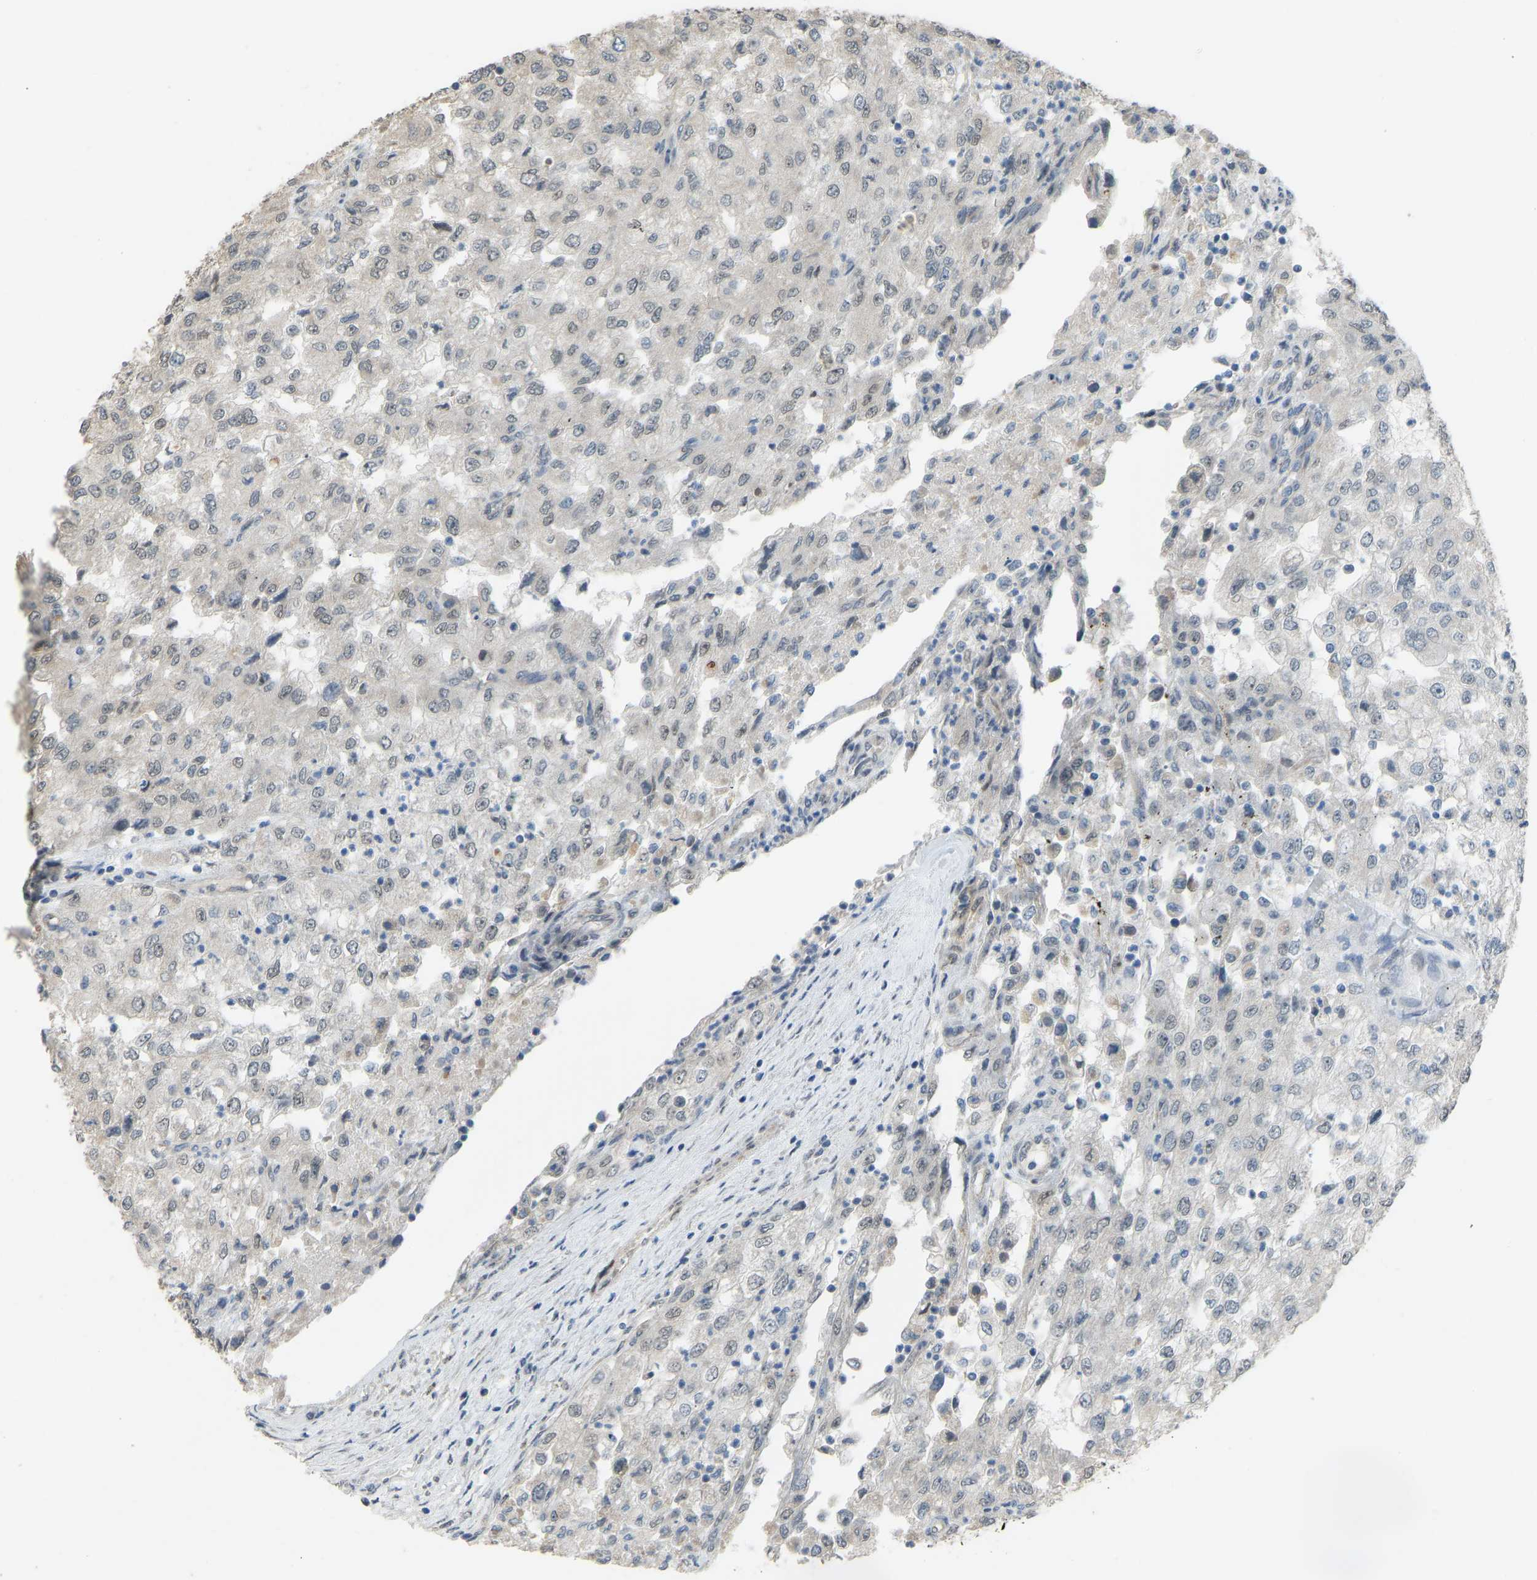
{"staining": {"intensity": "negative", "quantity": "none", "location": "none"}, "tissue": "renal cancer", "cell_type": "Tumor cells", "image_type": "cancer", "snomed": [{"axis": "morphology", "description": "Adenocarcinoma, NOS"}, {"axis": "topography", "description": "Kidney"}], "caption": "Human adenocarcinoma (renal) stained for a protein using immunohistochemistry shows no positivity in tumor cells.", "gene": "KPNA6", "patient": {"sex": "female", "age": 54}}